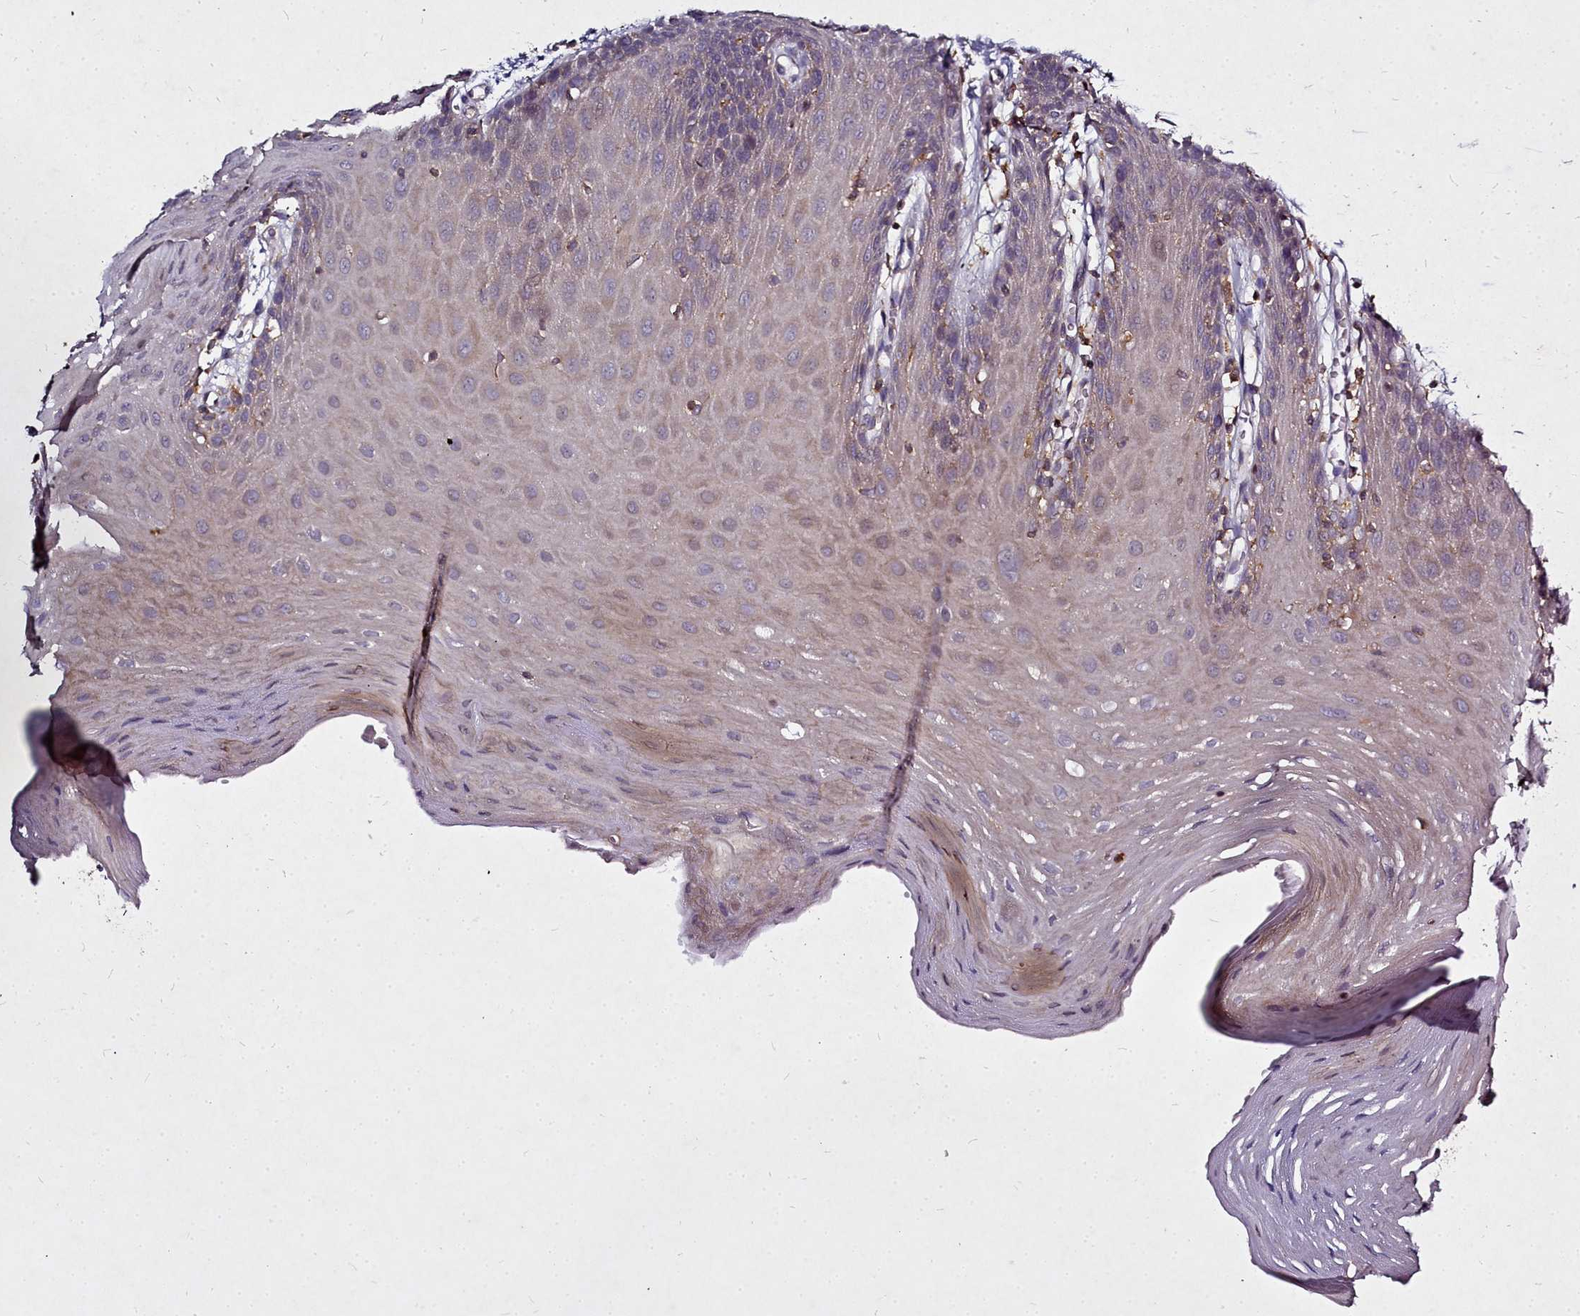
{"staining": {"intensity": "weak", "quantity": "25%-75%", "location": "cytoplasmic/membranous"}, "tissue": "oral mucosa", "cell_type": "Squamous epithelial cells", "image_type": "normal", "snomed": [{"axis": "morphology", "description": "Normal tissue, NOS"}, {"axis": "topography", "description": "Skeletal muscle"}, {"axis": "topography", "description": "Oral tissue"}, {"axis": "topography", "description": "Salivary gland"}, {"axis": "topography", "description": "Peripheral nerve tissue"}], "caption": "The micrograph exhibits a brown stain indicating the presence of a protein in the cytoplasmic/membranous of squamous epithelial cells in oral mucosa. Nuclei are stained in blue.", "gene": "NCKAP1L", "patient": {"sex": "male", "age": 54}}